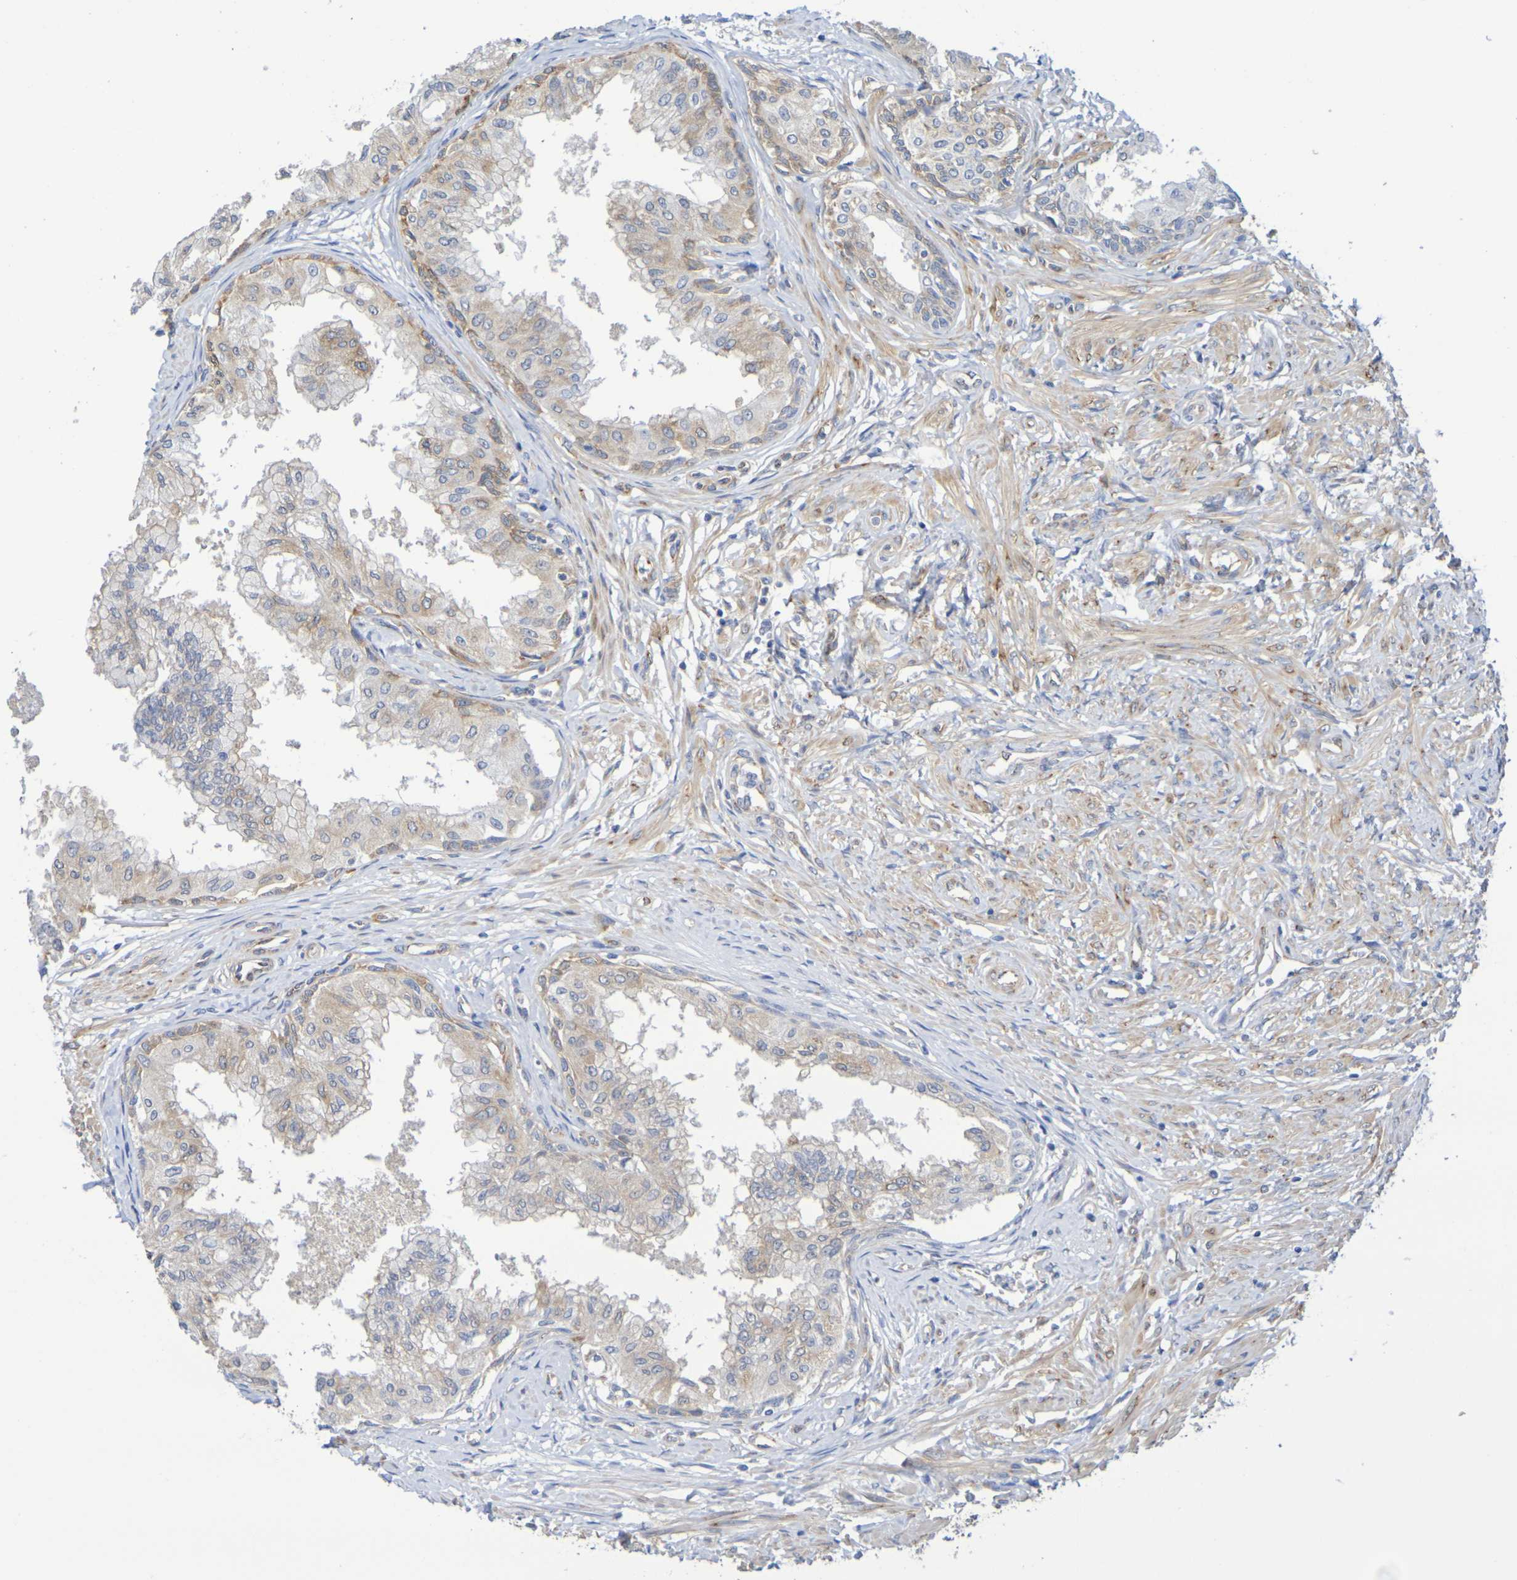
{"staining": {"intensity": "weak", "quantity": ">75%", "location": "cytoplasmic/membranous"}, "tissue": "prostate", "cell_type": "Glandular cells", "image_type": "normal", "snomed": [{"axis": "morphology", "description": "Normal tissue, NOS"}, {"axis": "topography", "description": "Prostate"}, {"axis": "topography", "description": "Seminal veicle"}], "caption": "Immunohistochemistry (IHC) of unremarkable human prostate exhibits low levels of weak cytoplasmic/membranous staining in approximately >75% of glandular cells.", "gene": "TMCC3", "patient": {"sex": "male", "age": 60}}